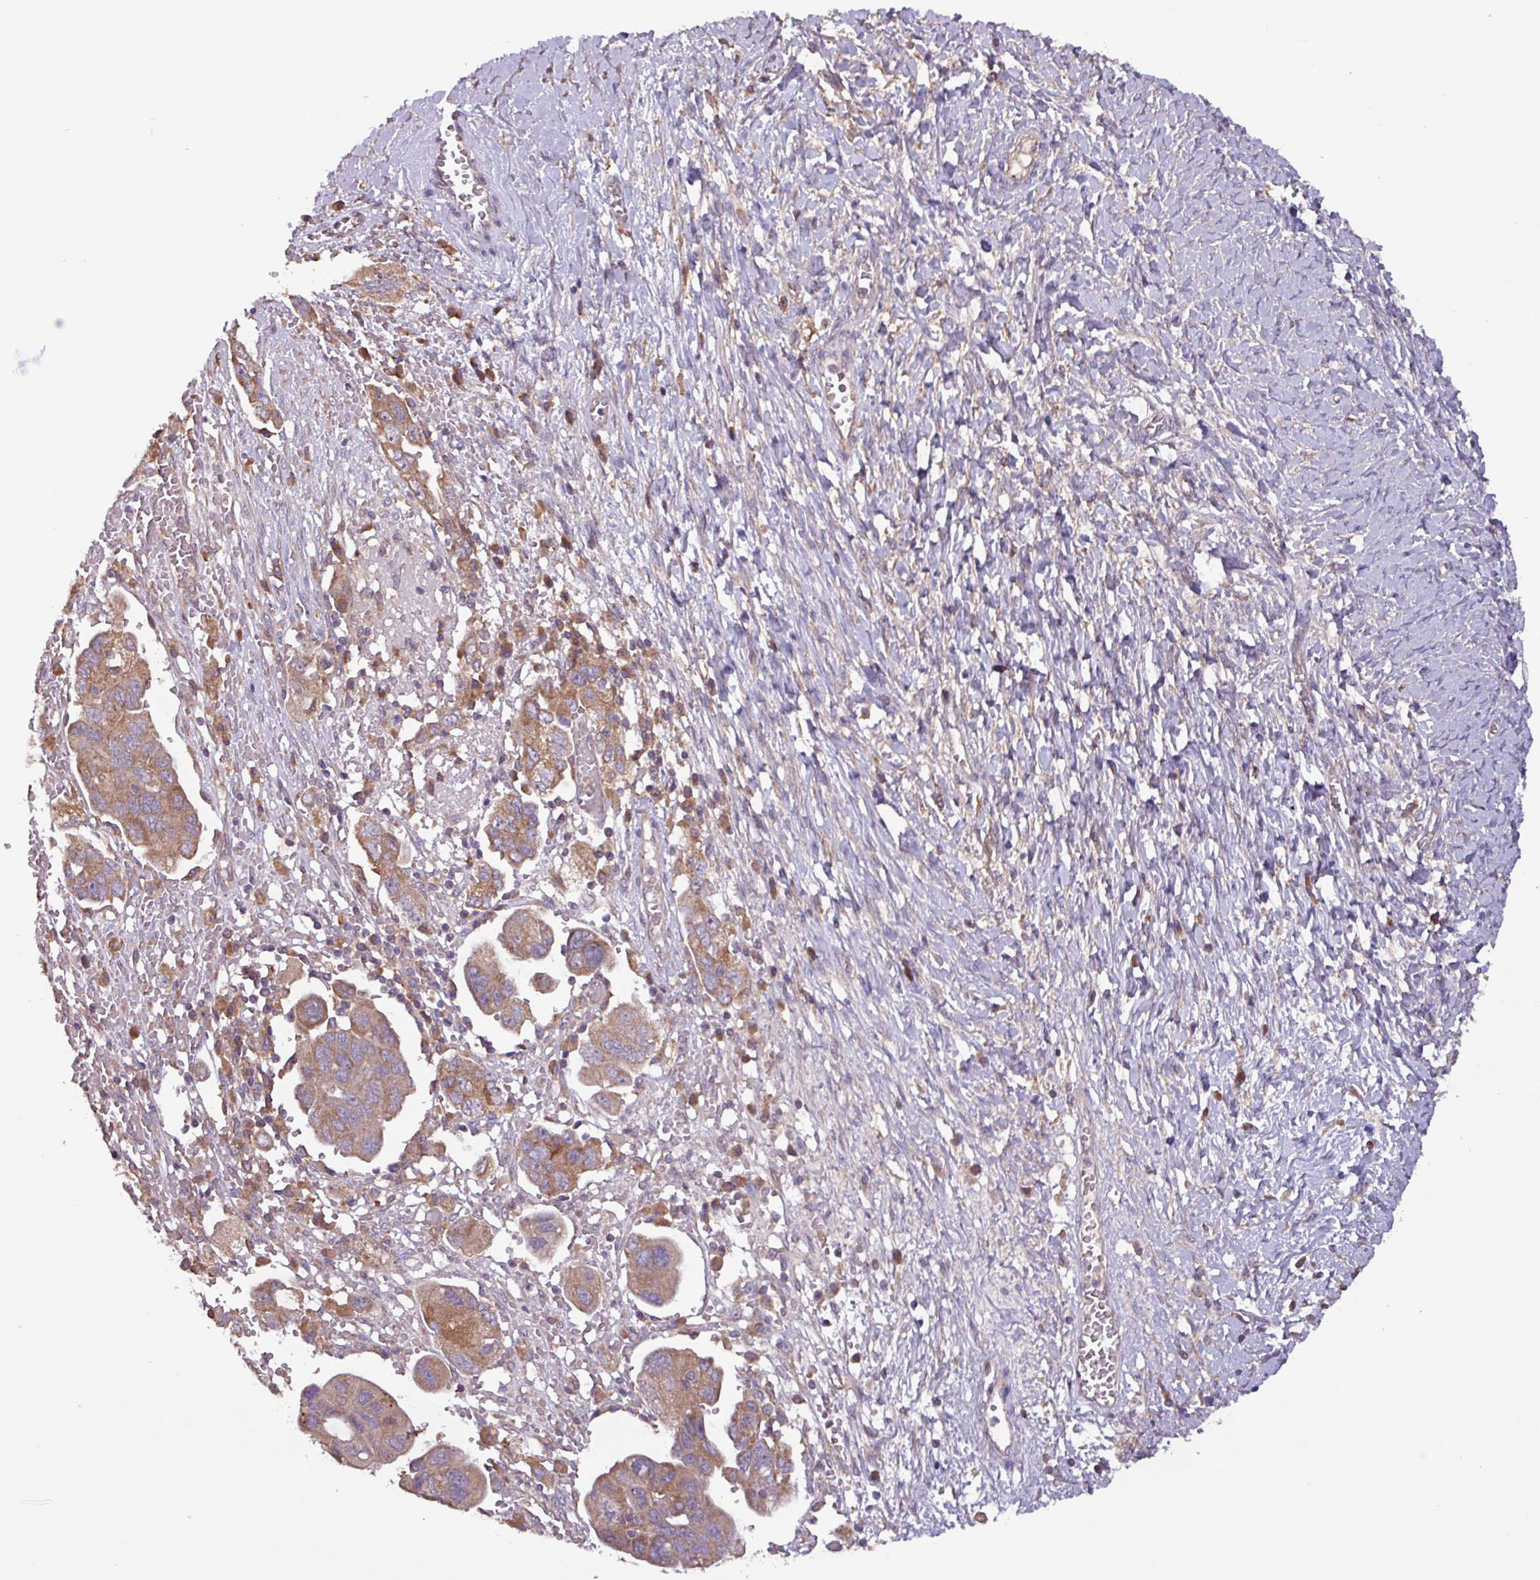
{"staining": {"intensity": "moderate", "quantity": ">75%", "location": "cytoplasmic/membranous"}, "tissue": "ovarian cancer", "cell_type": "Tumor cells", "image_type": "cancer", "snomed": [{"axis": "morphology", "description": "Carcinoma, NOS"}, {"axis": "morphology", "description": "Cystadenocarcinoma, serous, NOS"}, {"axis": "topography", "description": "Ovary"}], "caption": "Tumor cells exhibit moderate cytoplasmic/membranous expression in about >75% of cells in serous cystadenocarcinoma (ovarian). Using DAB (brown) and hematoxylin (blue) stains, captured at high magnification using brightfield microscopy.", "gene": "PTPRQ", "patient": {"sex": "female", "age": 69}}